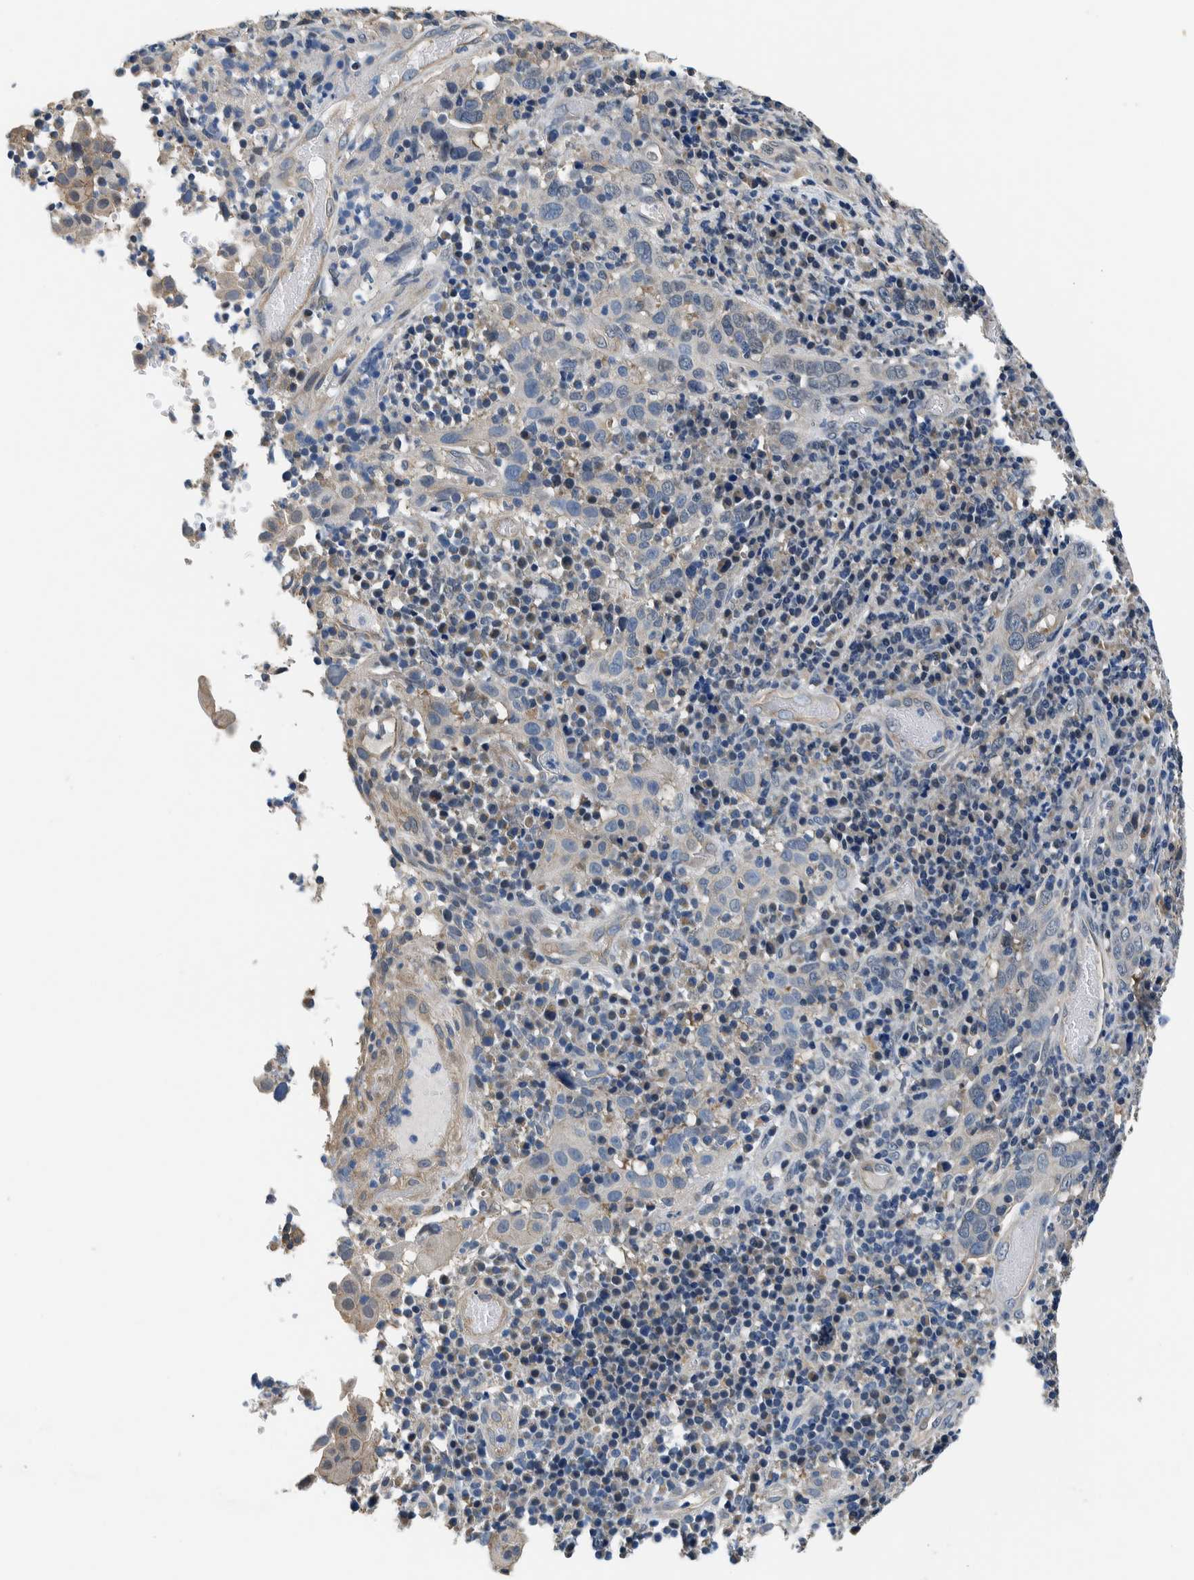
{"staining": {"intensity": "negative", "quantity": "none", "location": "none"}, "tissue": "cervical cancer", "cell_type": "Tumor cells", "image_type": "cancer", "snomed": [{"axis": "morphology", "description": "Squamous cell carcinoma, NOS"}, {"axis": "topography", "description": "Cervix"}], "caption": "High power microscopy micrograph of an immunohistochemistry histopathology image of cervical cancer, revealing no significant positivity in tumor cells.", "gene": "NIBAN2", "patient": {"sex": "female", "age": 46}}